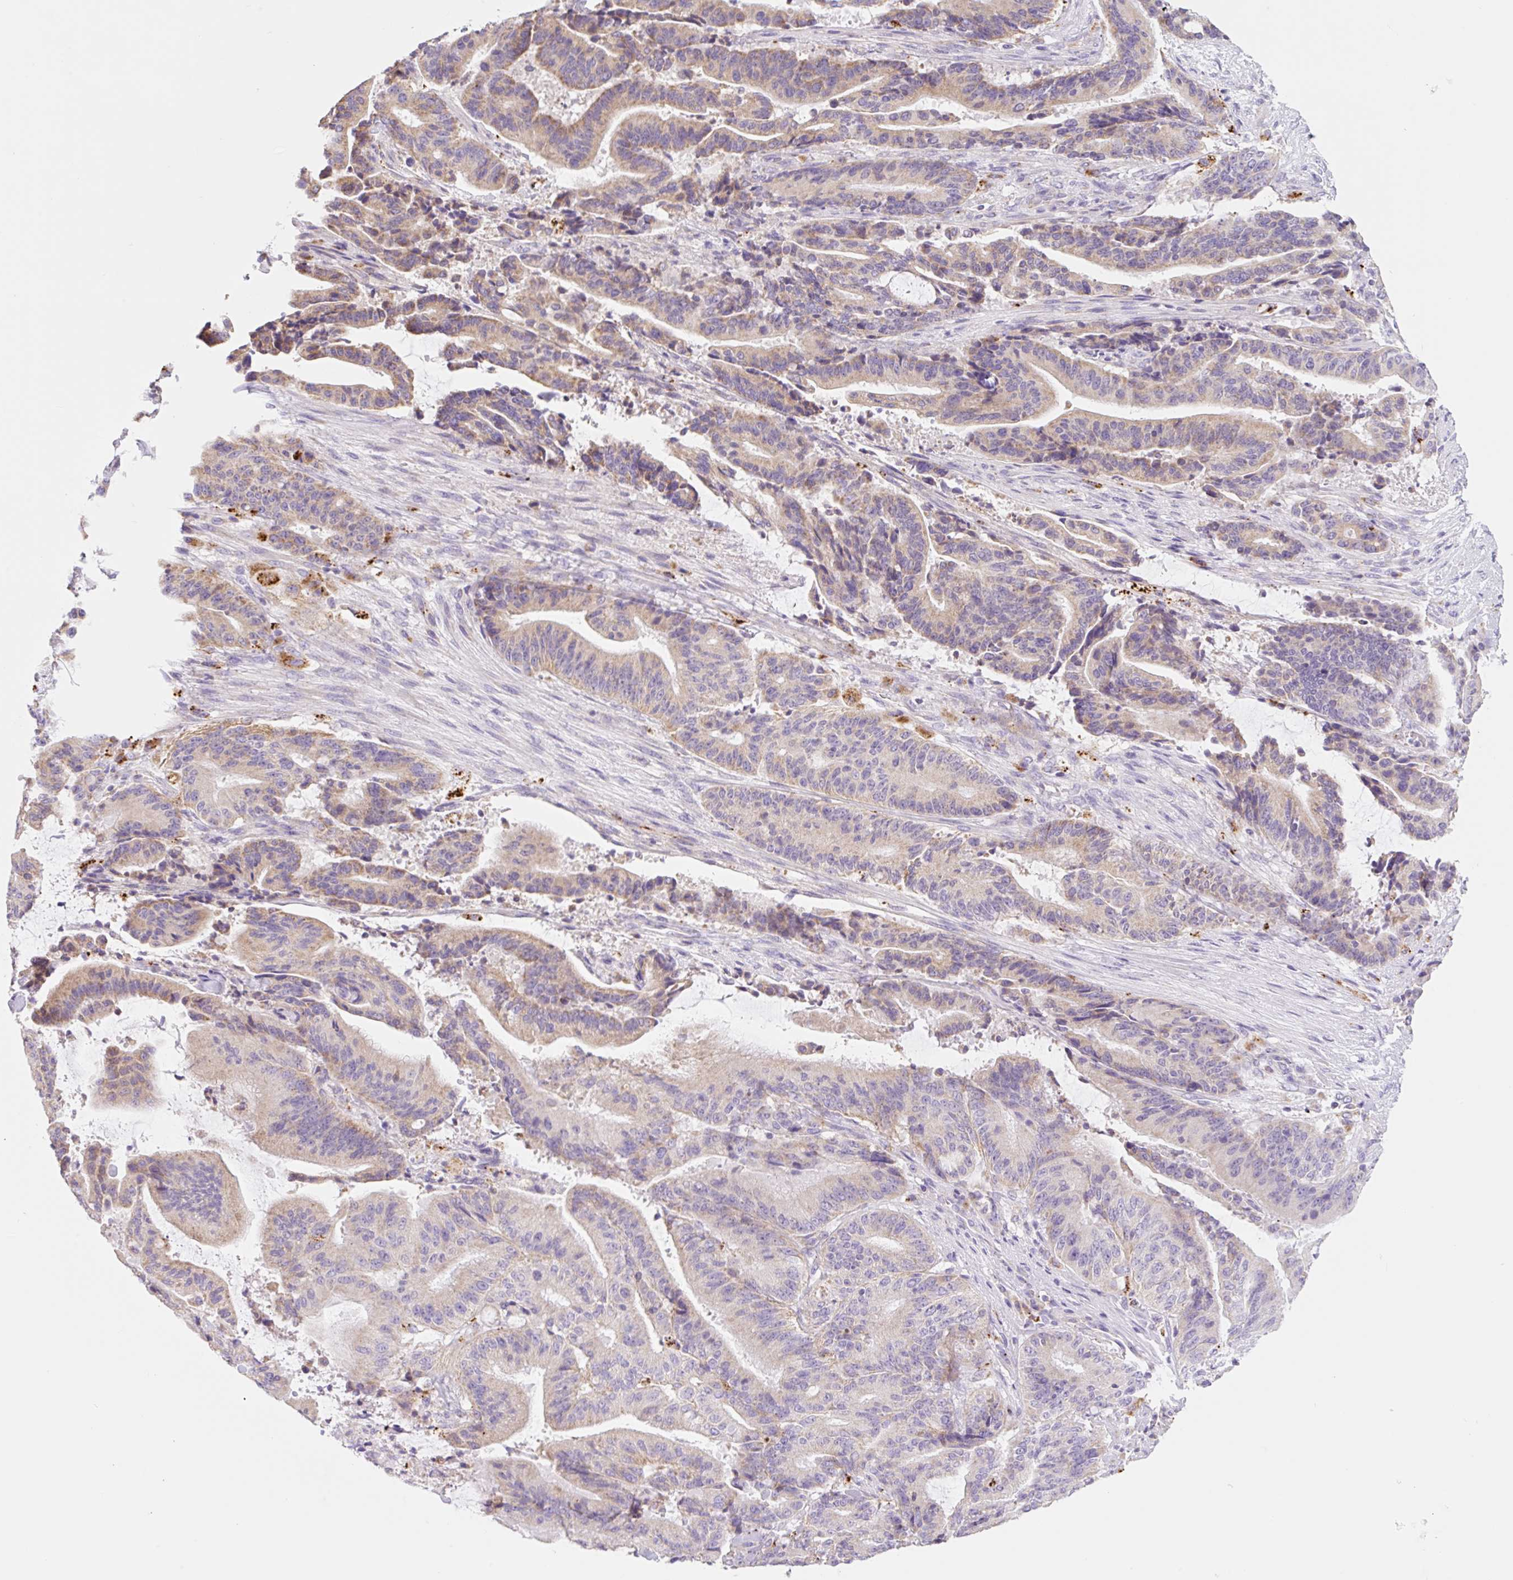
{"staining": {"intensity": "weak", "quantity": "25%-75%", "location": "cytoplasmic/membranous"}, "tissue": "liver cancer", "cell_type": "Tumor cells", "image_type": "cancer", "snomed": [{"axis": "morphology", "description": "Normal tissue, NOS"}, {"axis": "morphology", "description": "Cholangiocarcinoma"}, {"axis": "topography", "description": "Liver"}, {"axis": "topography", "description": "Peripheral nerve tissue"}], "caption": "Protein positivity by immunohistochemistry displays weak cytoplasmic/membranous expression in approximately 25%-75% of tumor cells in liver cancer.", "gene": "CLEC3A", "patient": {"sex": "female", "age": 73}}